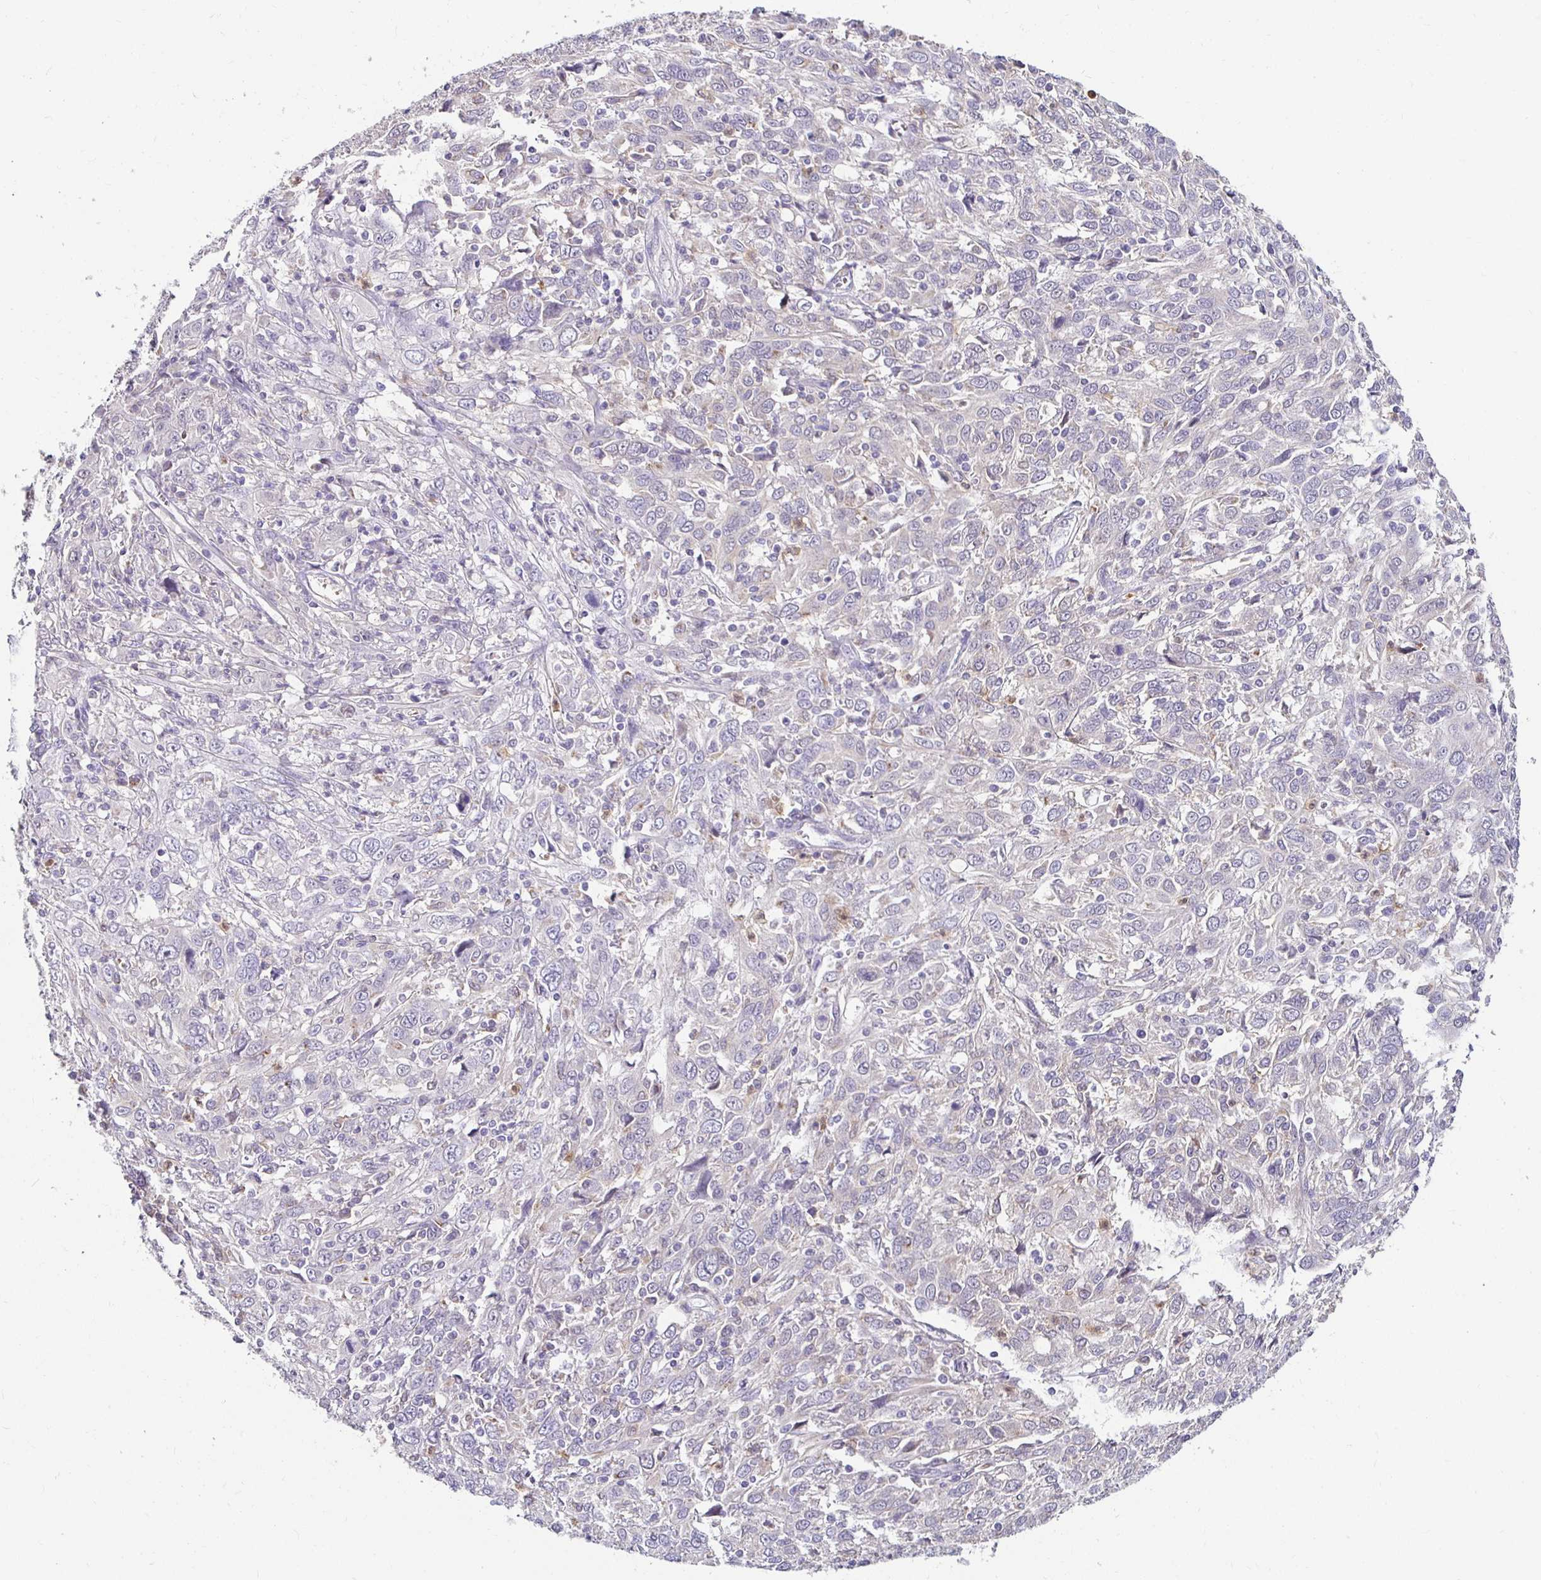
{"staining": {"intensity": "negative", "quantity": "none", "location": "none"}, "tissue": "cervical cancer", "cell_type": "Tumor cells", "image_type": "cancer", "snomed": [{"axis": "morphology", "description": "Squamous cell carcinoma, NOS"}, {"axis": "topography", "description": "Cervix"}], "caption": "This is a photomicrograph of IHC staining of cervical cancer (squamous cell carcinoma), which shows no staining in tumor cells.", "gene": "GK2", "patient": {"sex": "female", "age": 46}}